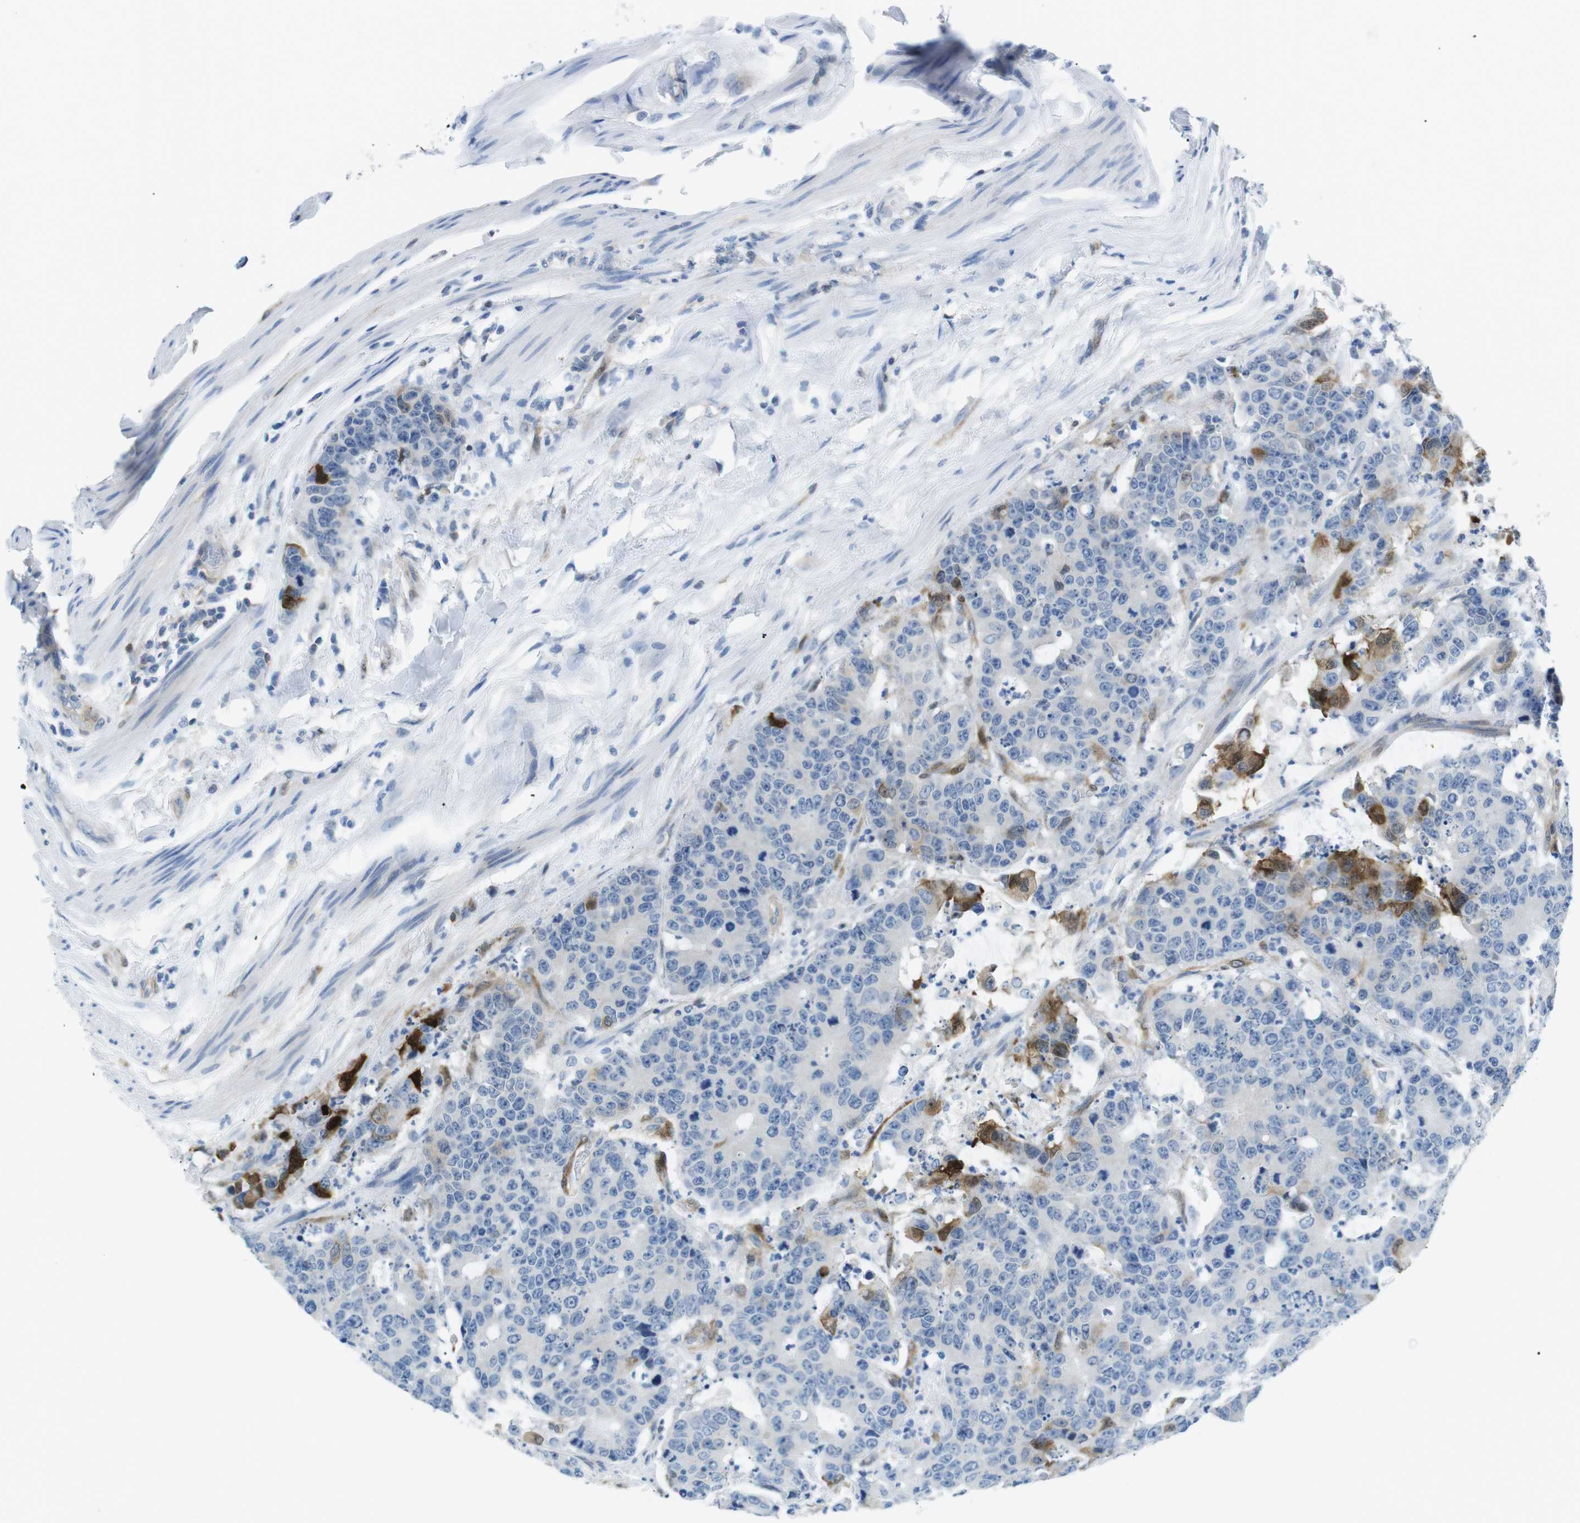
{"staining": {"intensity": "moderate", "quantity": "<25%", "location": "cytoplasmic/membranous"}, "tissue": "colorectal cancer", "cell_type": "Tumor cells", "image_type": "cancer", "snomed": [{"axis": "morphology", "description": "Adenocarcinoma, NOS"}, {"axis": "topography", "description": "Colon"}], "caption": "Human colorectal adenocarcinoma stained for a protein (brown) exhibits moderate cytoplasmic/membranous positive positivity in approximately <25% of tumor cells.", "gene": "PHLDA1", "patient": {"sex": "female", "age": 86}}